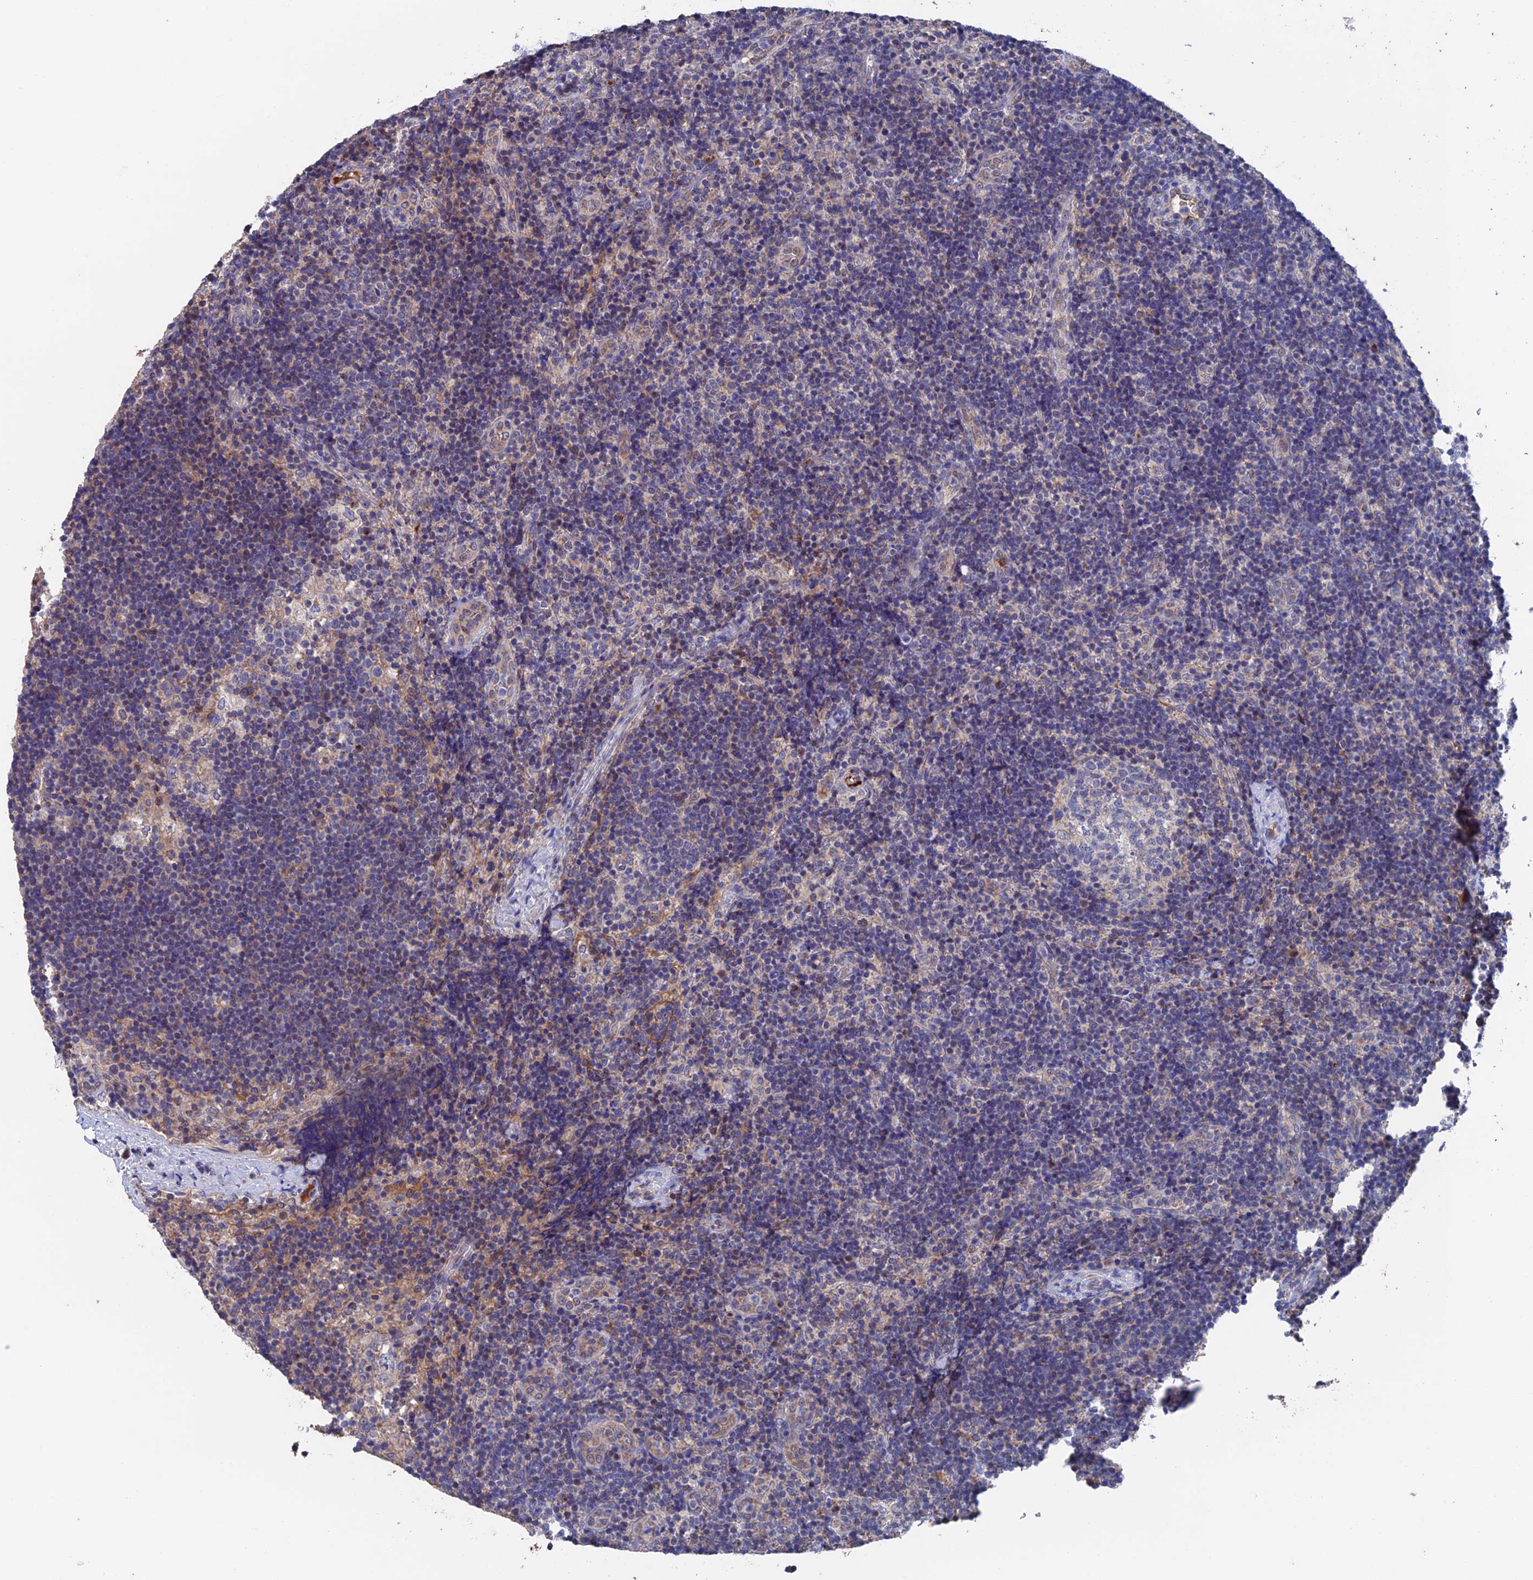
{"staining": {"intensity": "negative", "quantity": "none", "location": "none"}, "tissue": "lymph node", "cell_type": "Germinal center cells", "image_type": "normal", "snomed": [{"axis": "morphology", "description": "Normal tissue, NOS"}, {"axis": "topography", "description": "Lymph node"}], "caption": "Lymph node was stained to show a protein in brown. There is no significant expression in germinal center cells. (Immunohistochemistry (ihc), brightfield microscopy, high magnification).", "gene": "HPF1", "patient": {"sex": "female", "age": 22}}